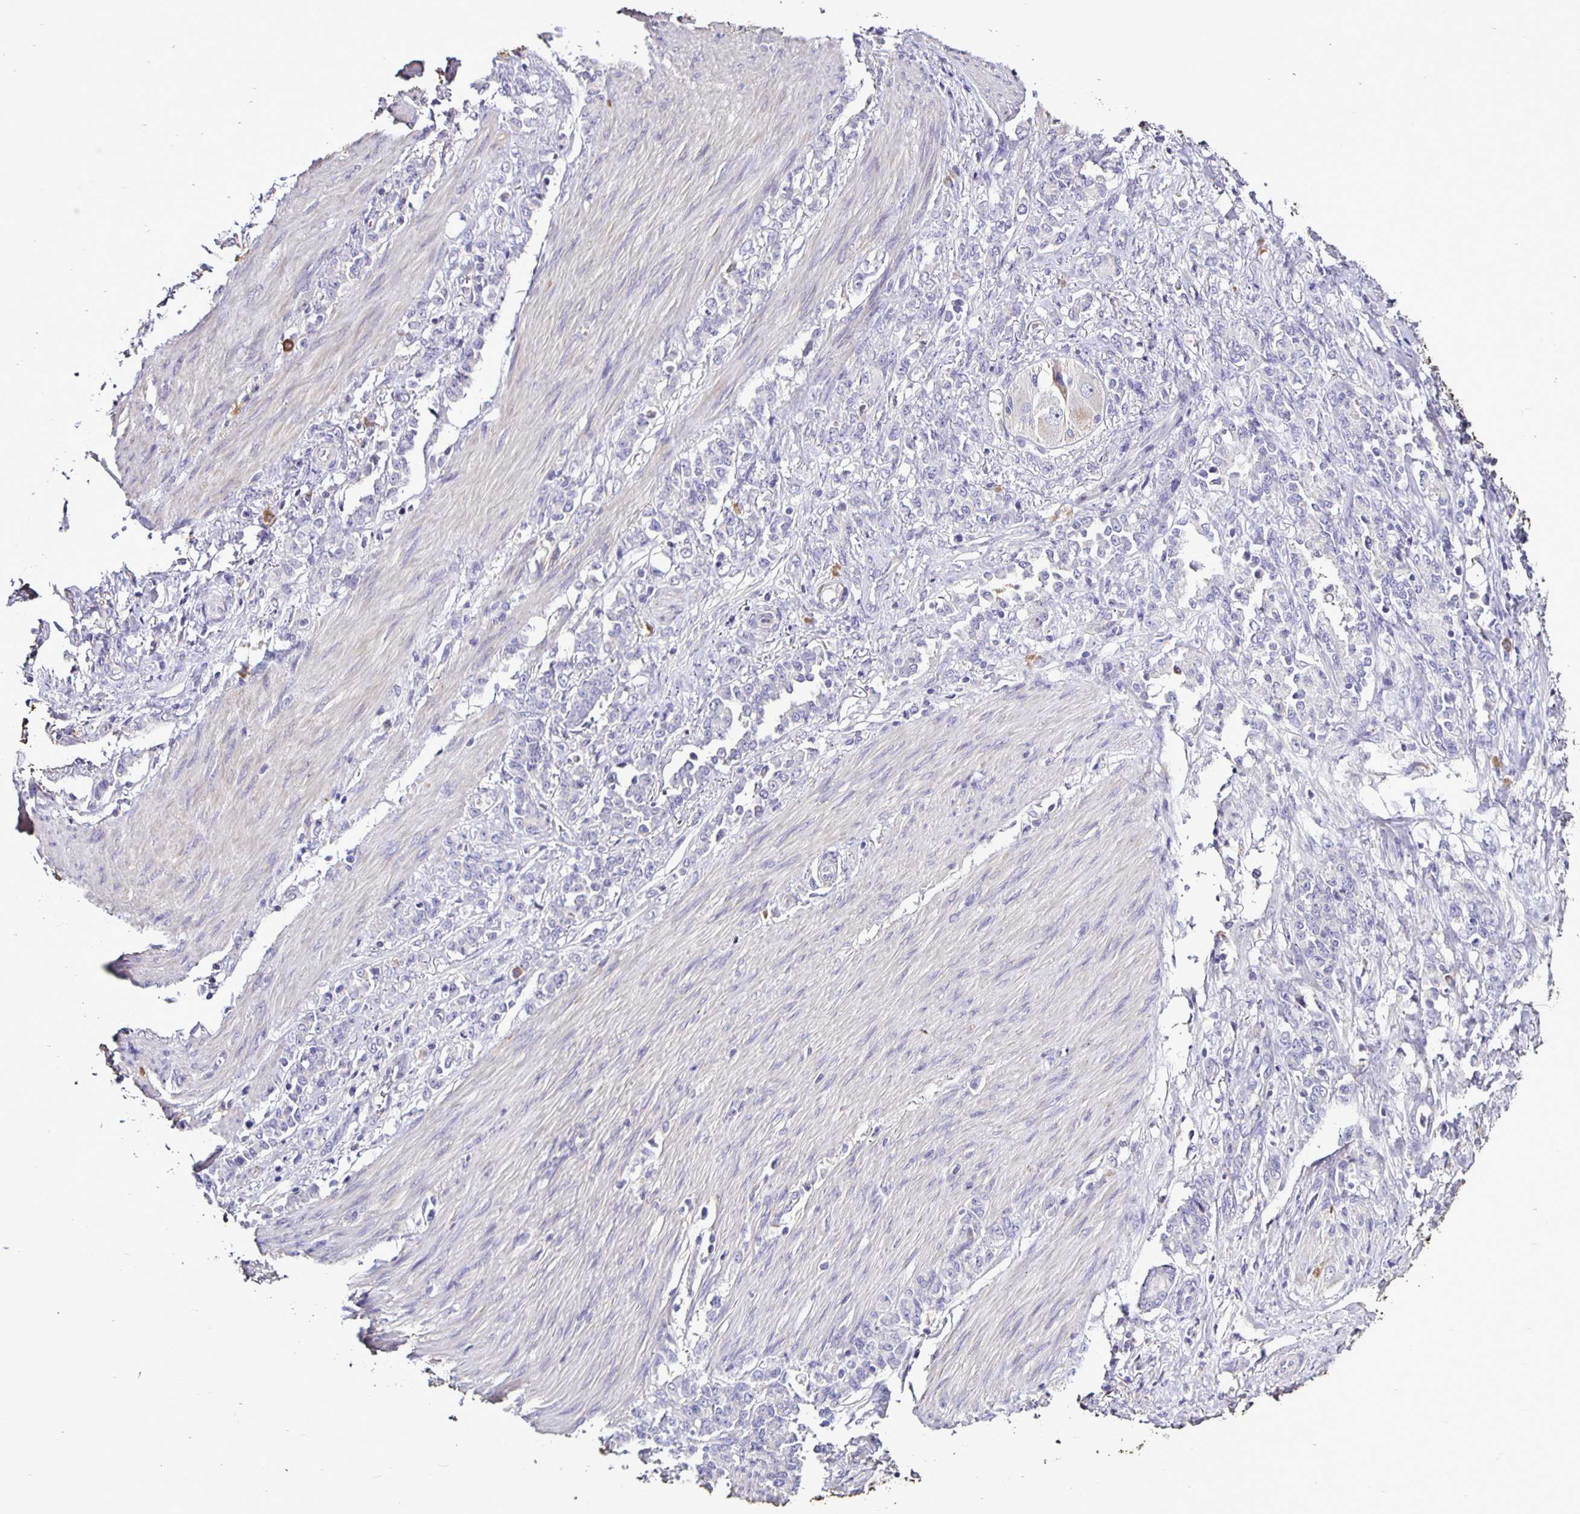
{"staining": {"intensity": "negative", "quantity": "none", "location": "none"}, "tissue": "stomach cancer", "cell_type": "Tumor cells", "image_type": "cancer", "snomed": [{"axis": "morphology", "description": "Adenocarcinoma, NOS"}, {"axis": "topography", "description": "Stomach"}], "caption": "Protein analysis of adenocarcinoma (stomach) displays no significant staining in tumor cells.", "gene": "FCER1A", "patient": {"sex": "female", "age": 79}}